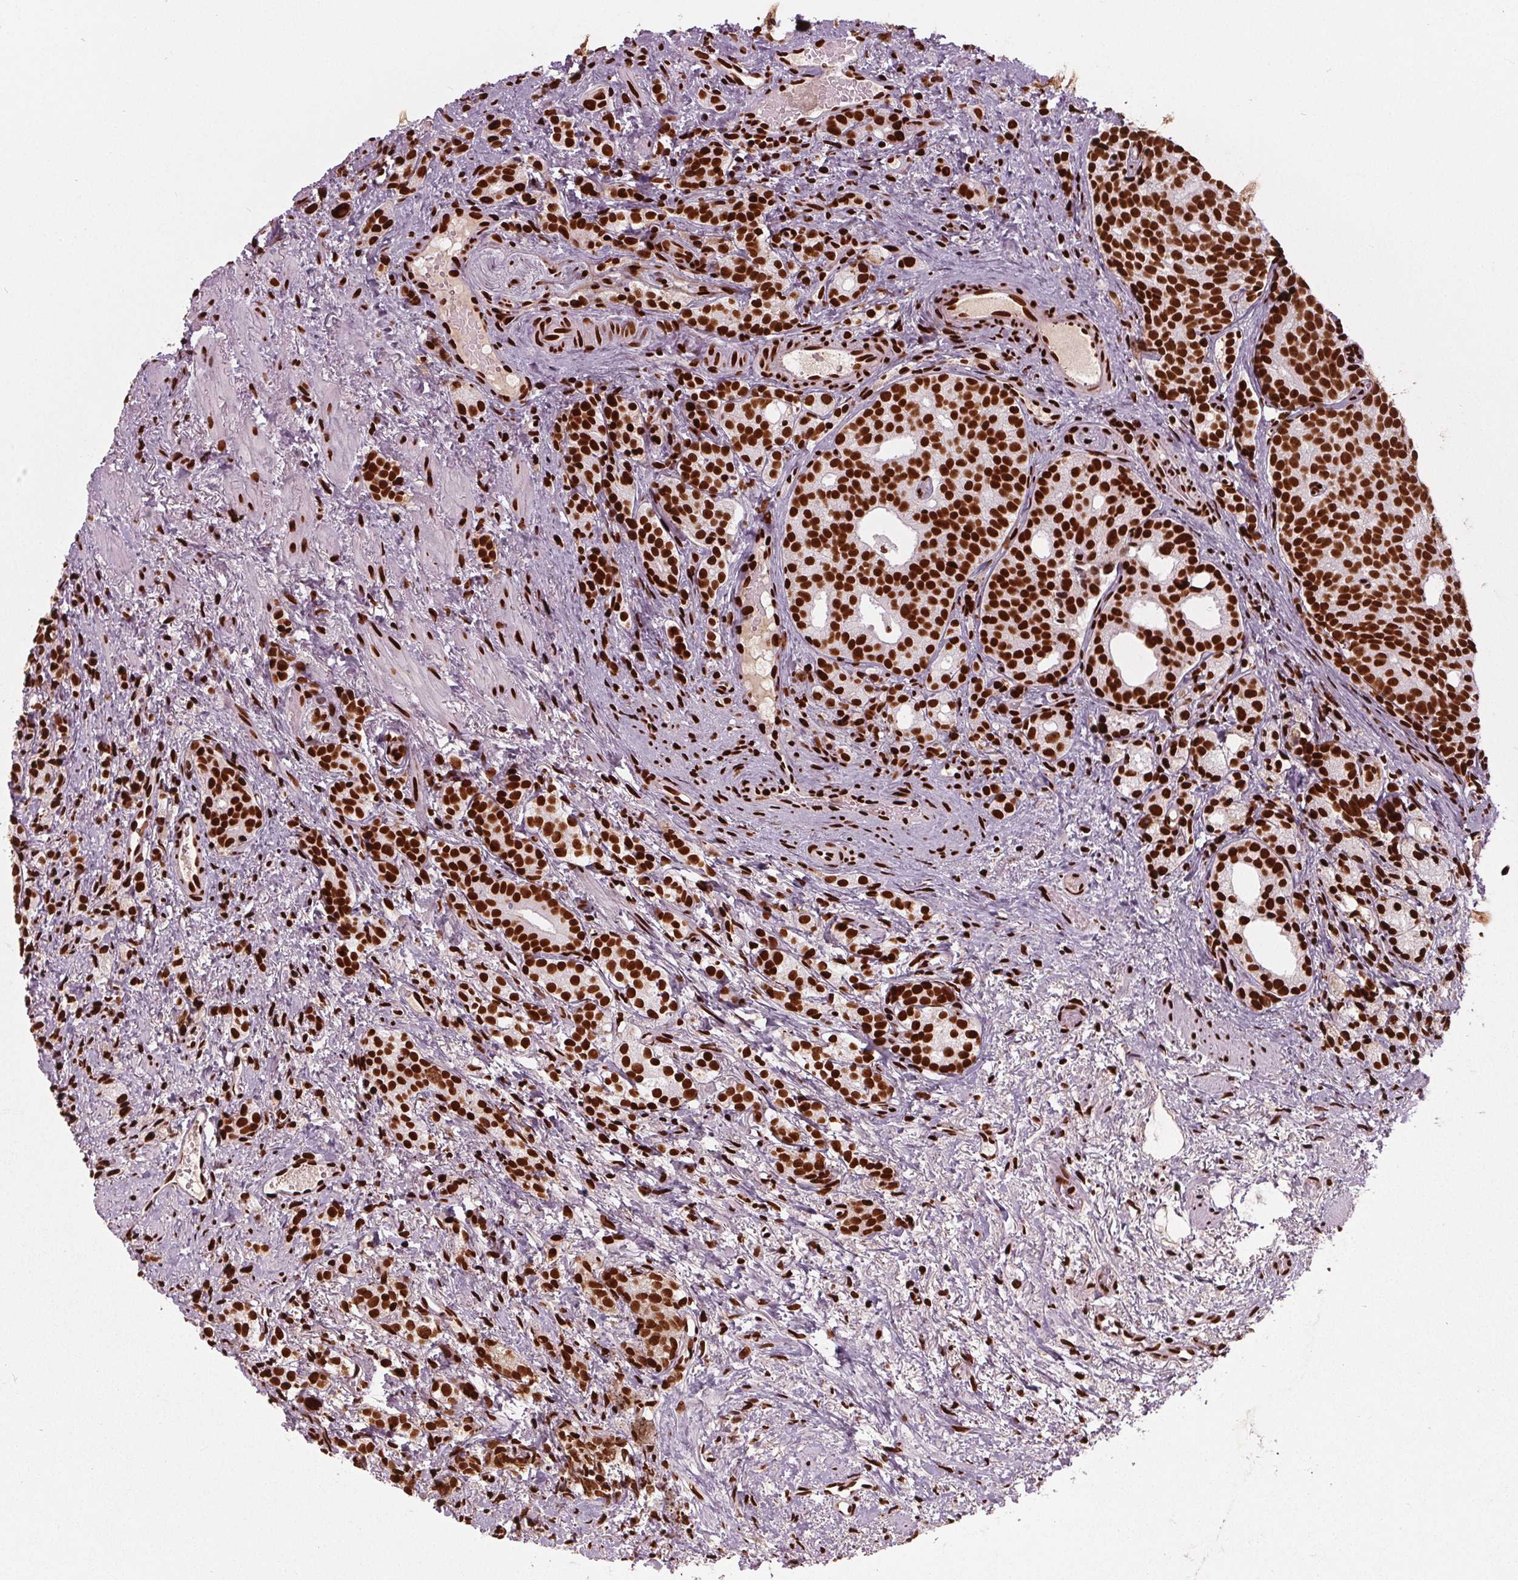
{"staining": {"intensity": "strong", "quantity": ">75%", "location": "nuclear"}, "tissue": "prostate cancer", "cell_type": "Tumor cells", "image_type": "cancer", "snomed": [{"axis": "morphology", "description": "Adenocarcinoma, High grade"}, {"axis": "topography", "description": "Prostate"}], "caption": "Immunohistochemical staining of human prostate adenocarcinoma (high-grade) reveals high levels of strong nuclear protein expression in about >75% of tumor cells.", "gene": "BRD4", "patient": {"sex": "male", "age": 53}}